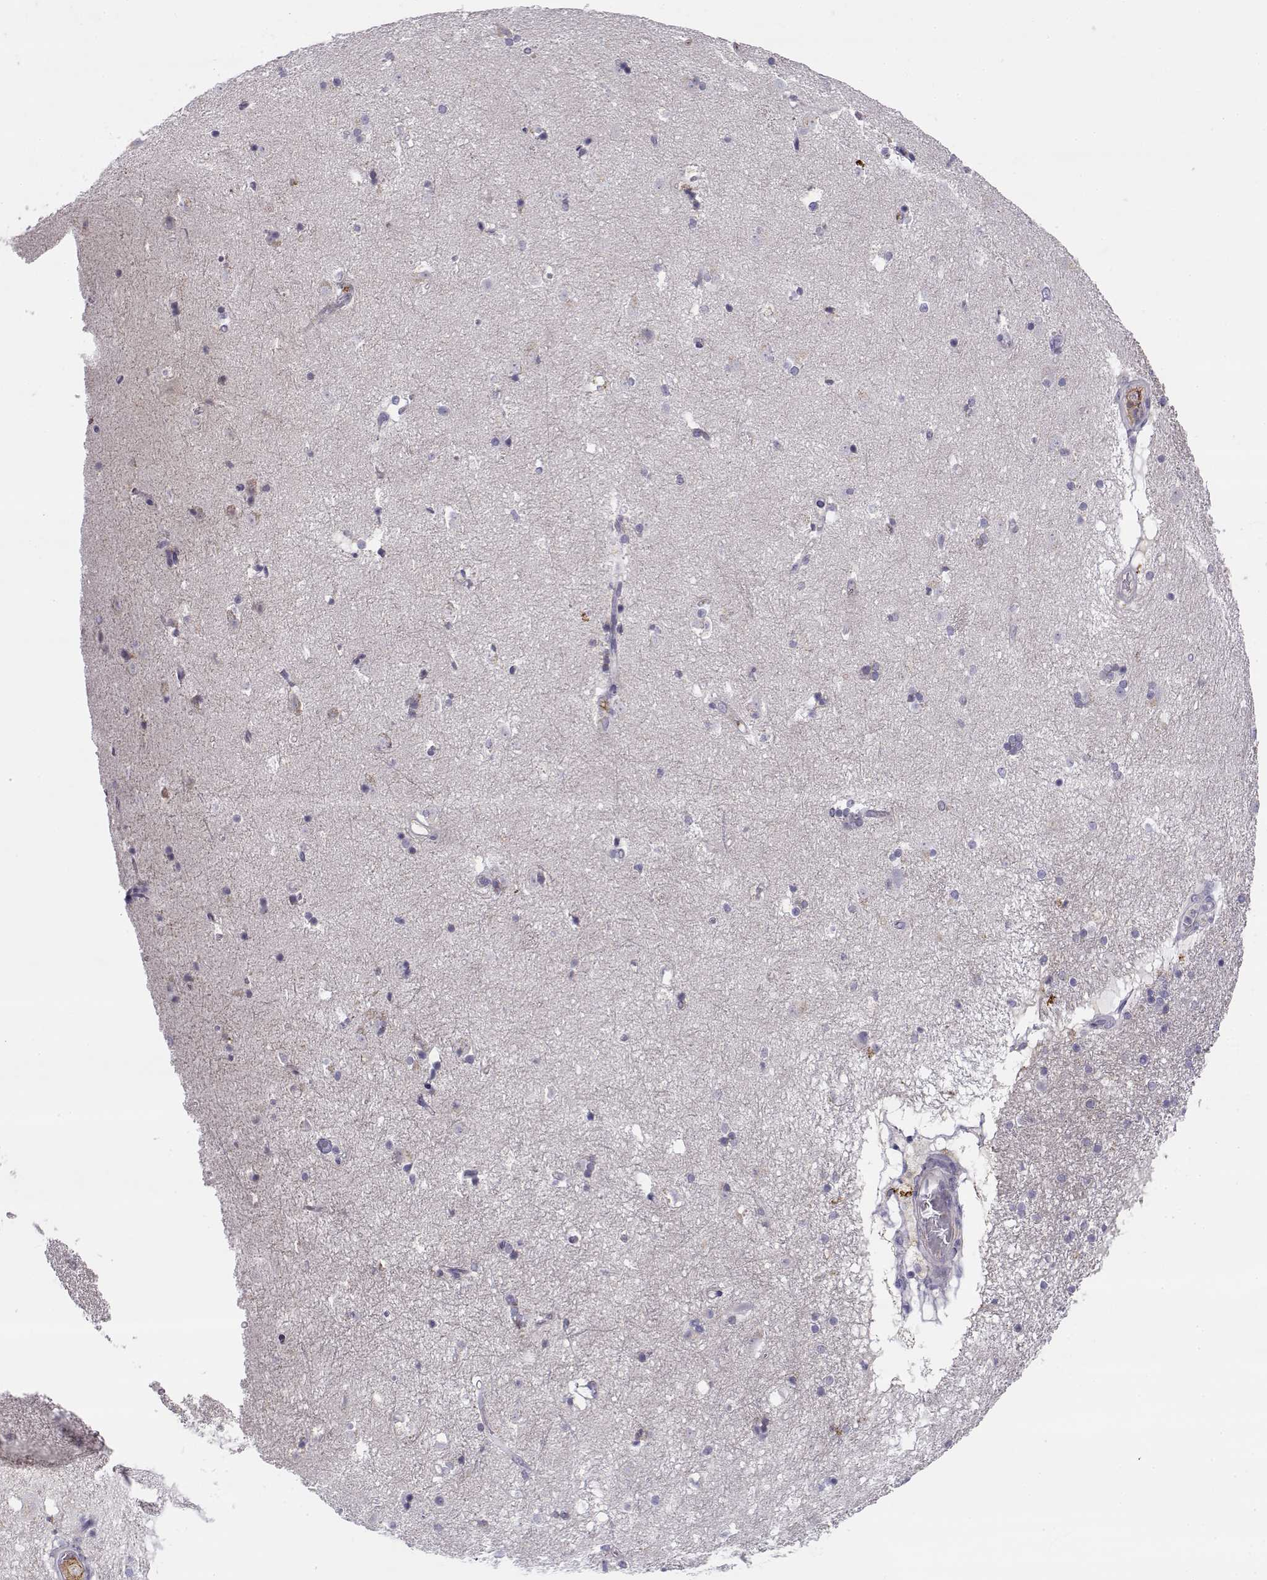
{"staining": {"intensity": "negative", "quantity": "none", "location": "none"}, "tissue": "caudate", "cell_type": "Glial cells", "image_type": "normal", "snomed": [{"axis": "morphology", "description": "Normal tissue, NOS"}, {"axis": "topography", "description": "Lateral ventricle wall"}], "caption": "IHC photomicrograph of benign caudate: caudate stained with DAB (3,3'-diaminobenzidine) demonstrates no significant protein staining in glial cells. (DAB immunohistochemistry visualized using brightfield microscopy, high magnification).", "gene": "SLCO6A1", "patient": {"sex": "male", "age": 51}}